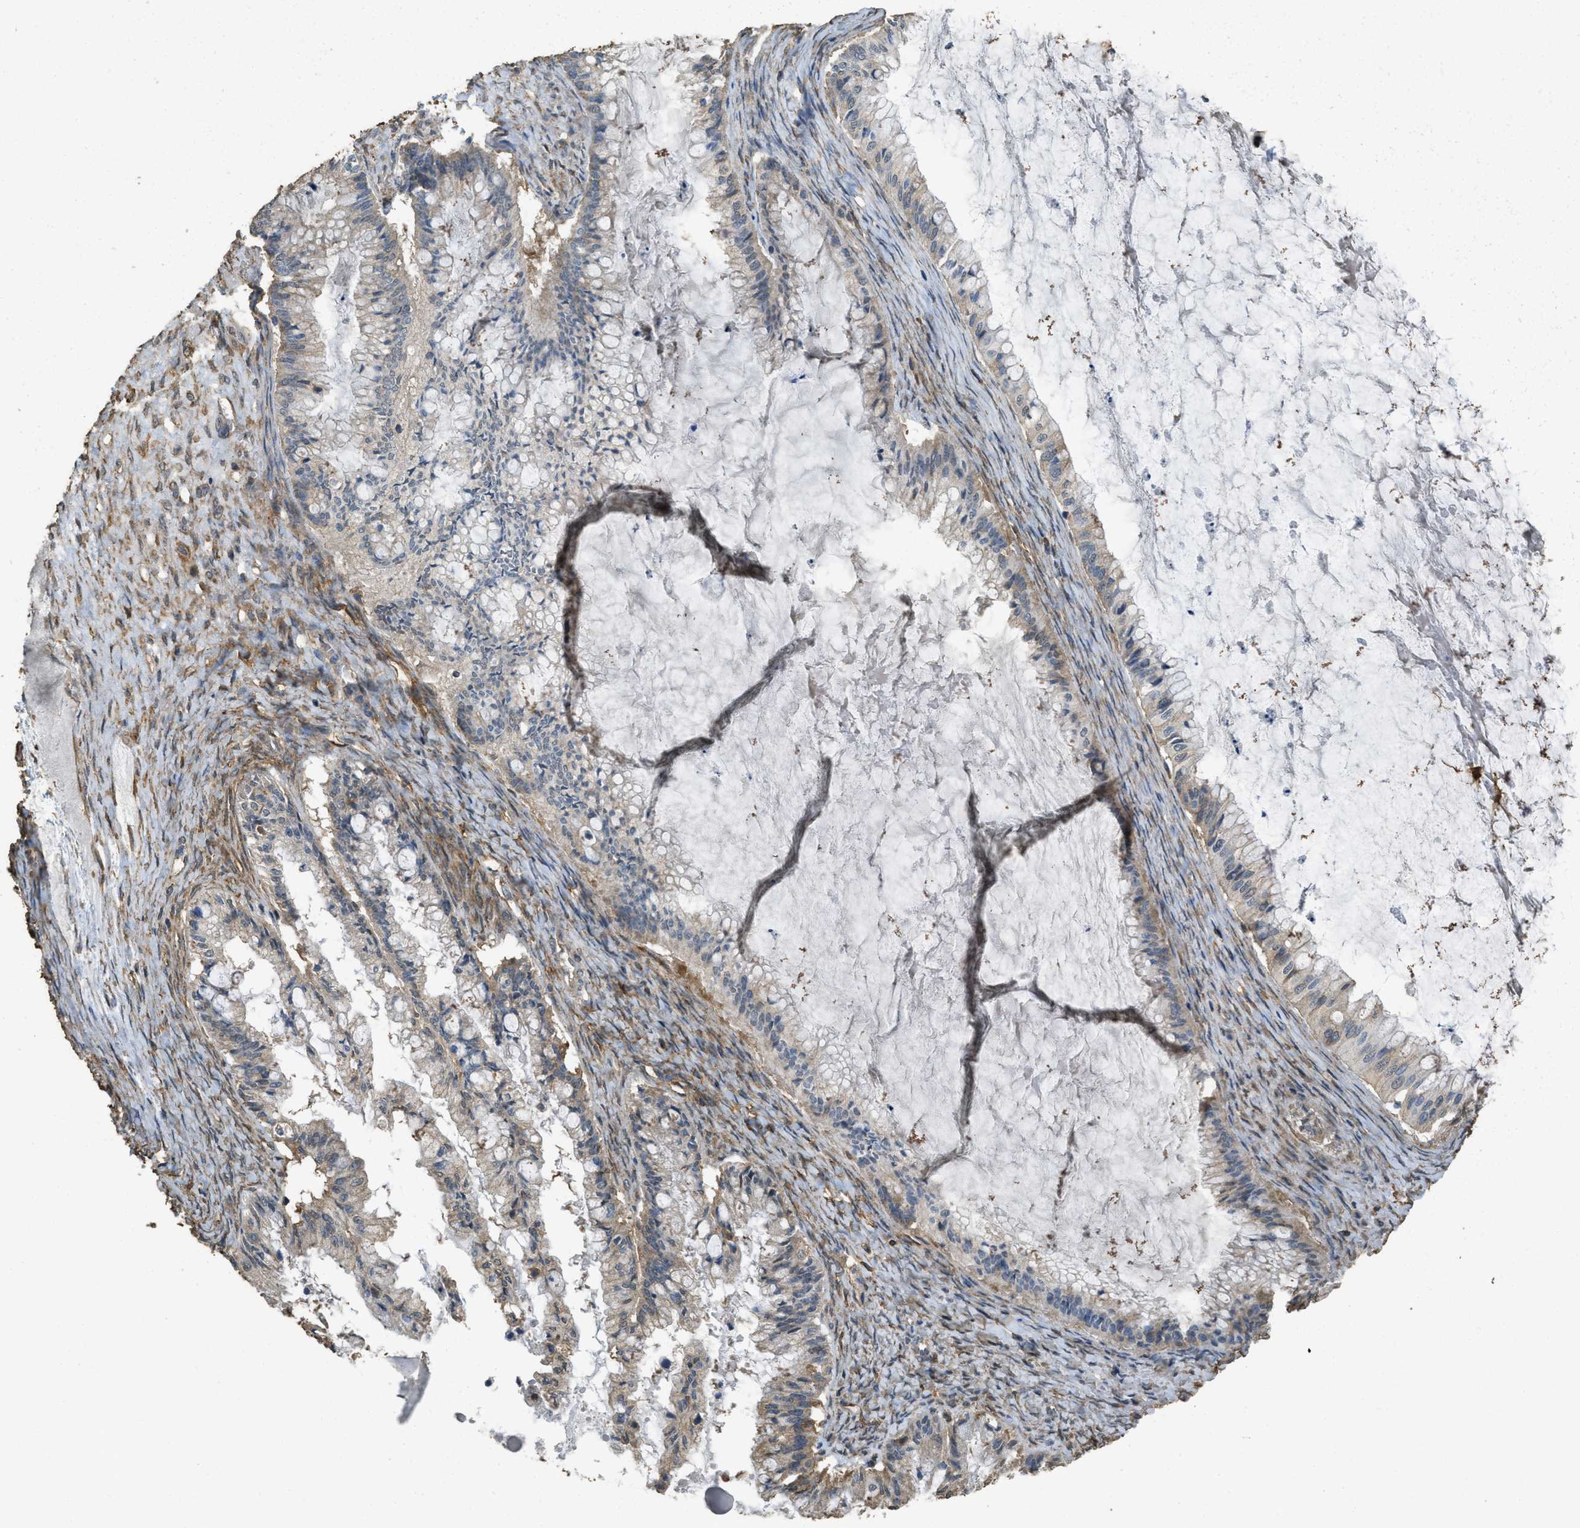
{"staining": {"intensity": "weak", "quantity": "<25%", "location": "cytoplasmic/membranous"}, "tissue": "ovarian cancer", "cell_type": "Tumor cells", "image_type": "cancer", "snomed": [{"axis": "morphology", "description": "Cystadenocarcinoma, mucinous, NOS"}, {"axis": "topography", "description": "Ovary"}], "caption": "High magnification brightfield microscopy of ovarian mucinous cystadenocarcinoma stained with DAB (3,3'-diaminobenzidine) (brown) and counterstained with hematoxylin (blue): tumor cells show no significant positivity. The staining was performed using DAB (3,3'-diaminobenzidine) to visualize the protein expression in brown, while the nuclei were stained in blue with hematoxylin (Magnification: 20x).", "gene": "CD276", "patient": {"sex": "female", "age": 57}}